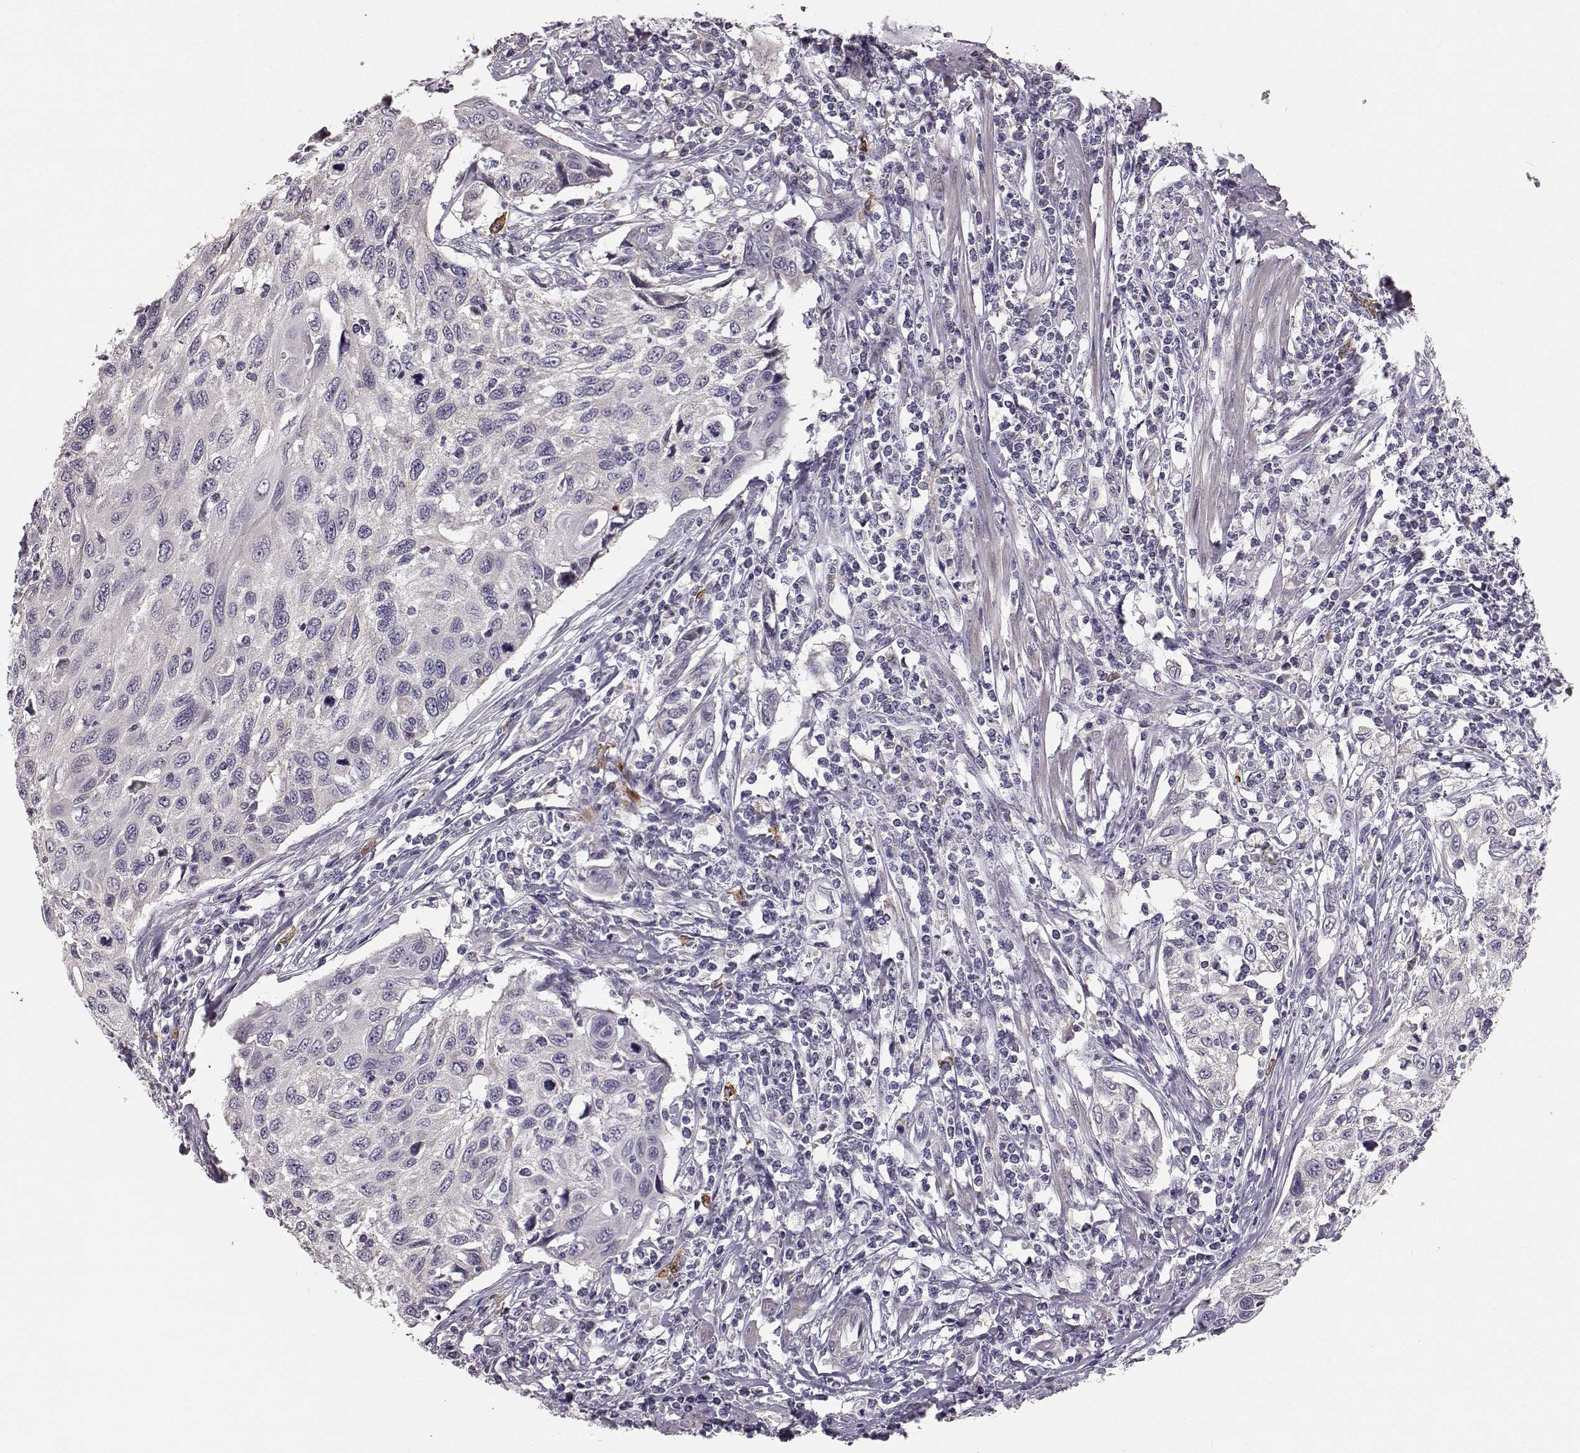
{"staining": {"intensity": "negative", "quantity": "none", "location": "none"}, "tissue": "cervical cancer", "cell_type": "Tumor cells", "image_type": "cancer", "snomed": [{"axis": "morphology", "description": "Squamous cell carcinoma, NOS"}, {"axis": "topography", "description": "Cervix"}], "caption": "DAB immunohistochemical staining of human cervical cancer (squamous cell carcinoma) exhibits no significant staining in tumor cells.", "gene": "GPR50", "patient": {"sex": "female", "age": 70}}